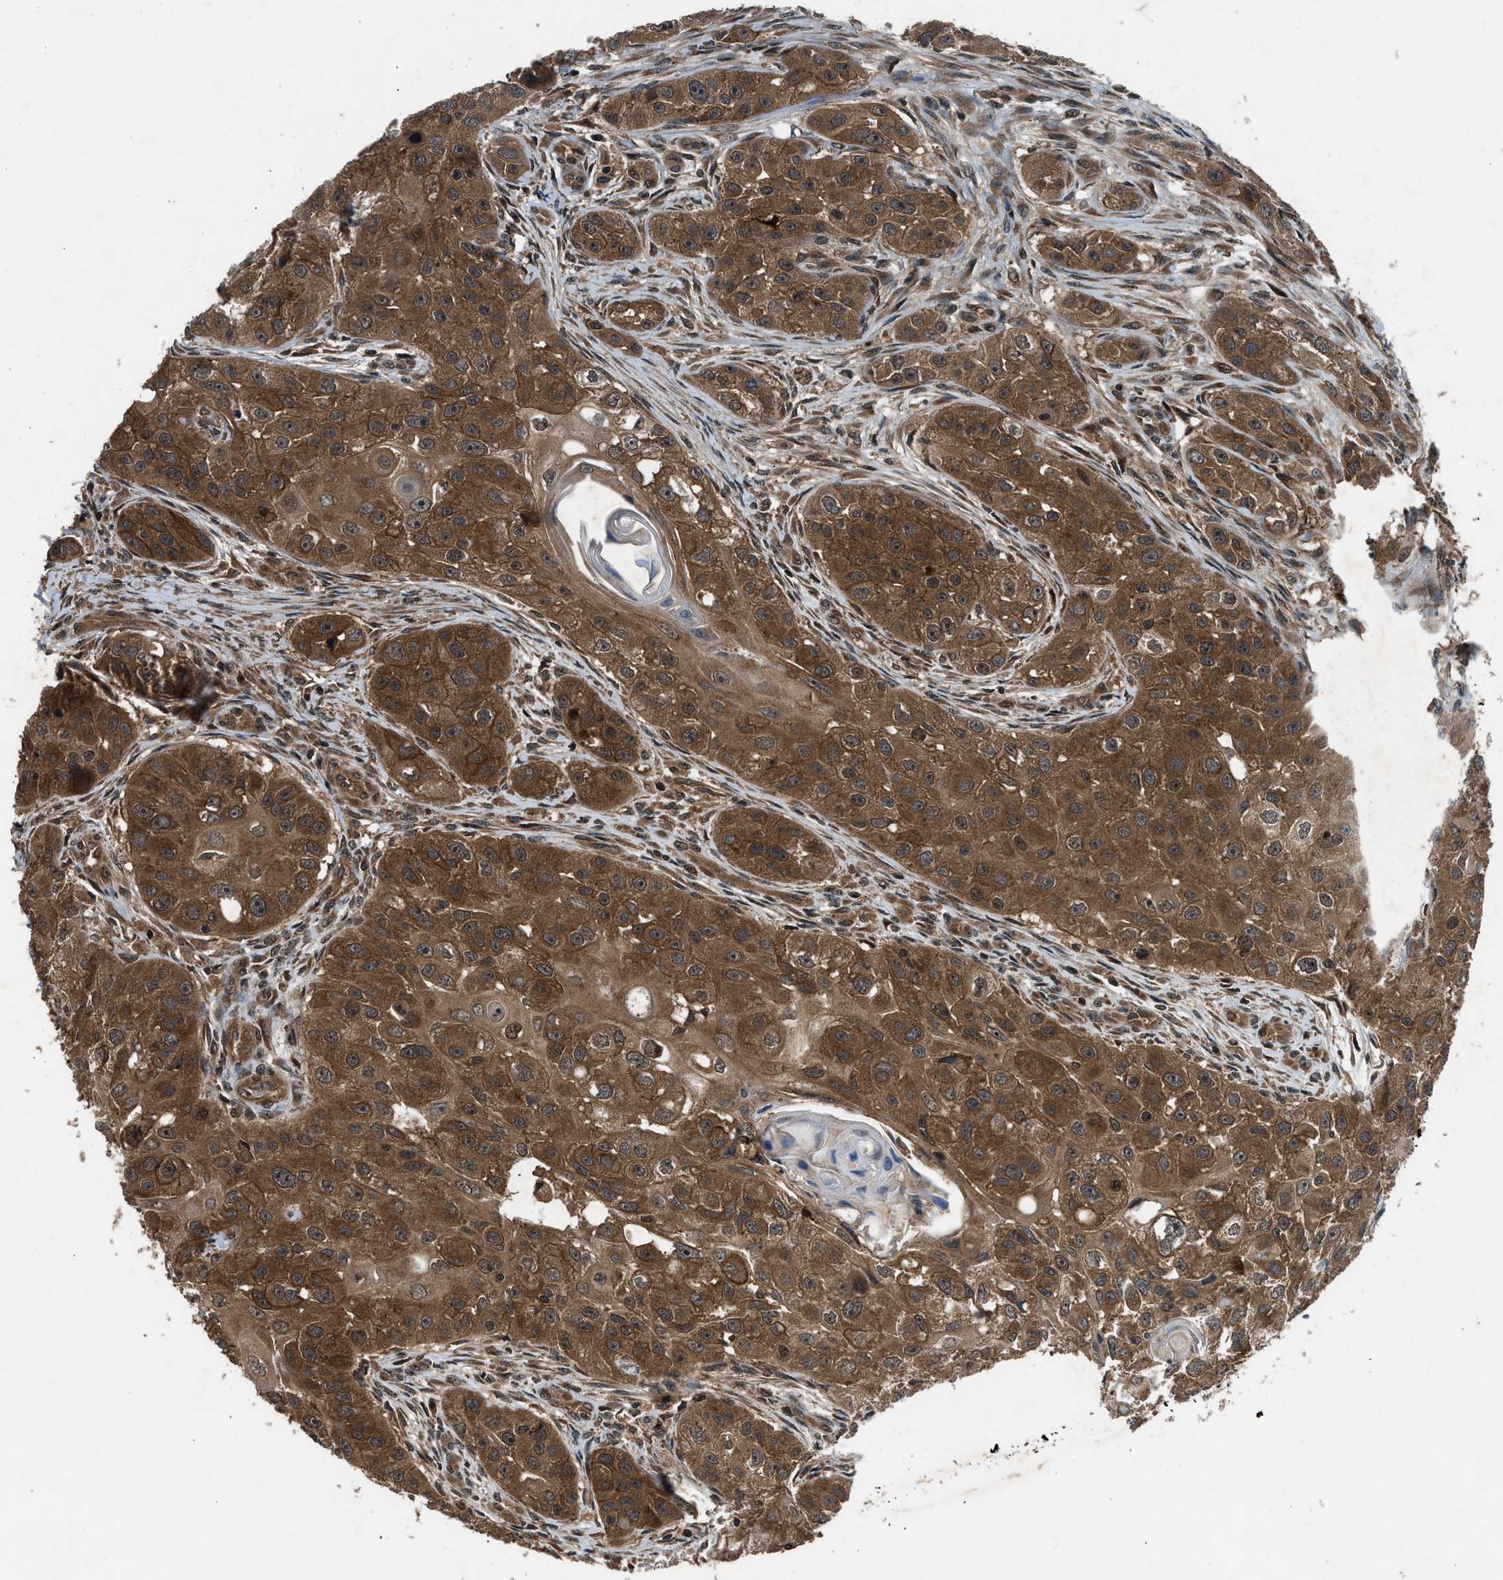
{"staining": {"intensity": "moderate", "quantity": ">75%", "location": "cytoplasmic/membranous"}, "tissue": "head and neck cancer", "cell_type": "Tumor cells", "image_type": "cancer", "snomed": [{"axis": "morphology", "description": "Normal tissue, NOS"}, {"axis": "morphology", "description": "Squamous cell carcinoma, NOS"}, {"axis": "topography", "description": "Skeletal muscle"}, {"axis": "topography", "description": "Head-Neck"}], "caption": "An image of human squamous cell carcinoma (head and neck) stained for a protein exhibits moderate cytoplasmic/membranous brown staining in tumor cells. Using DAB (brown) and hematoxylin (blue) stains, captured at high magnification using brightfield microscopy.", "gene": "RPS6KB1", "patient": {"sex": "male", "age": 51}}